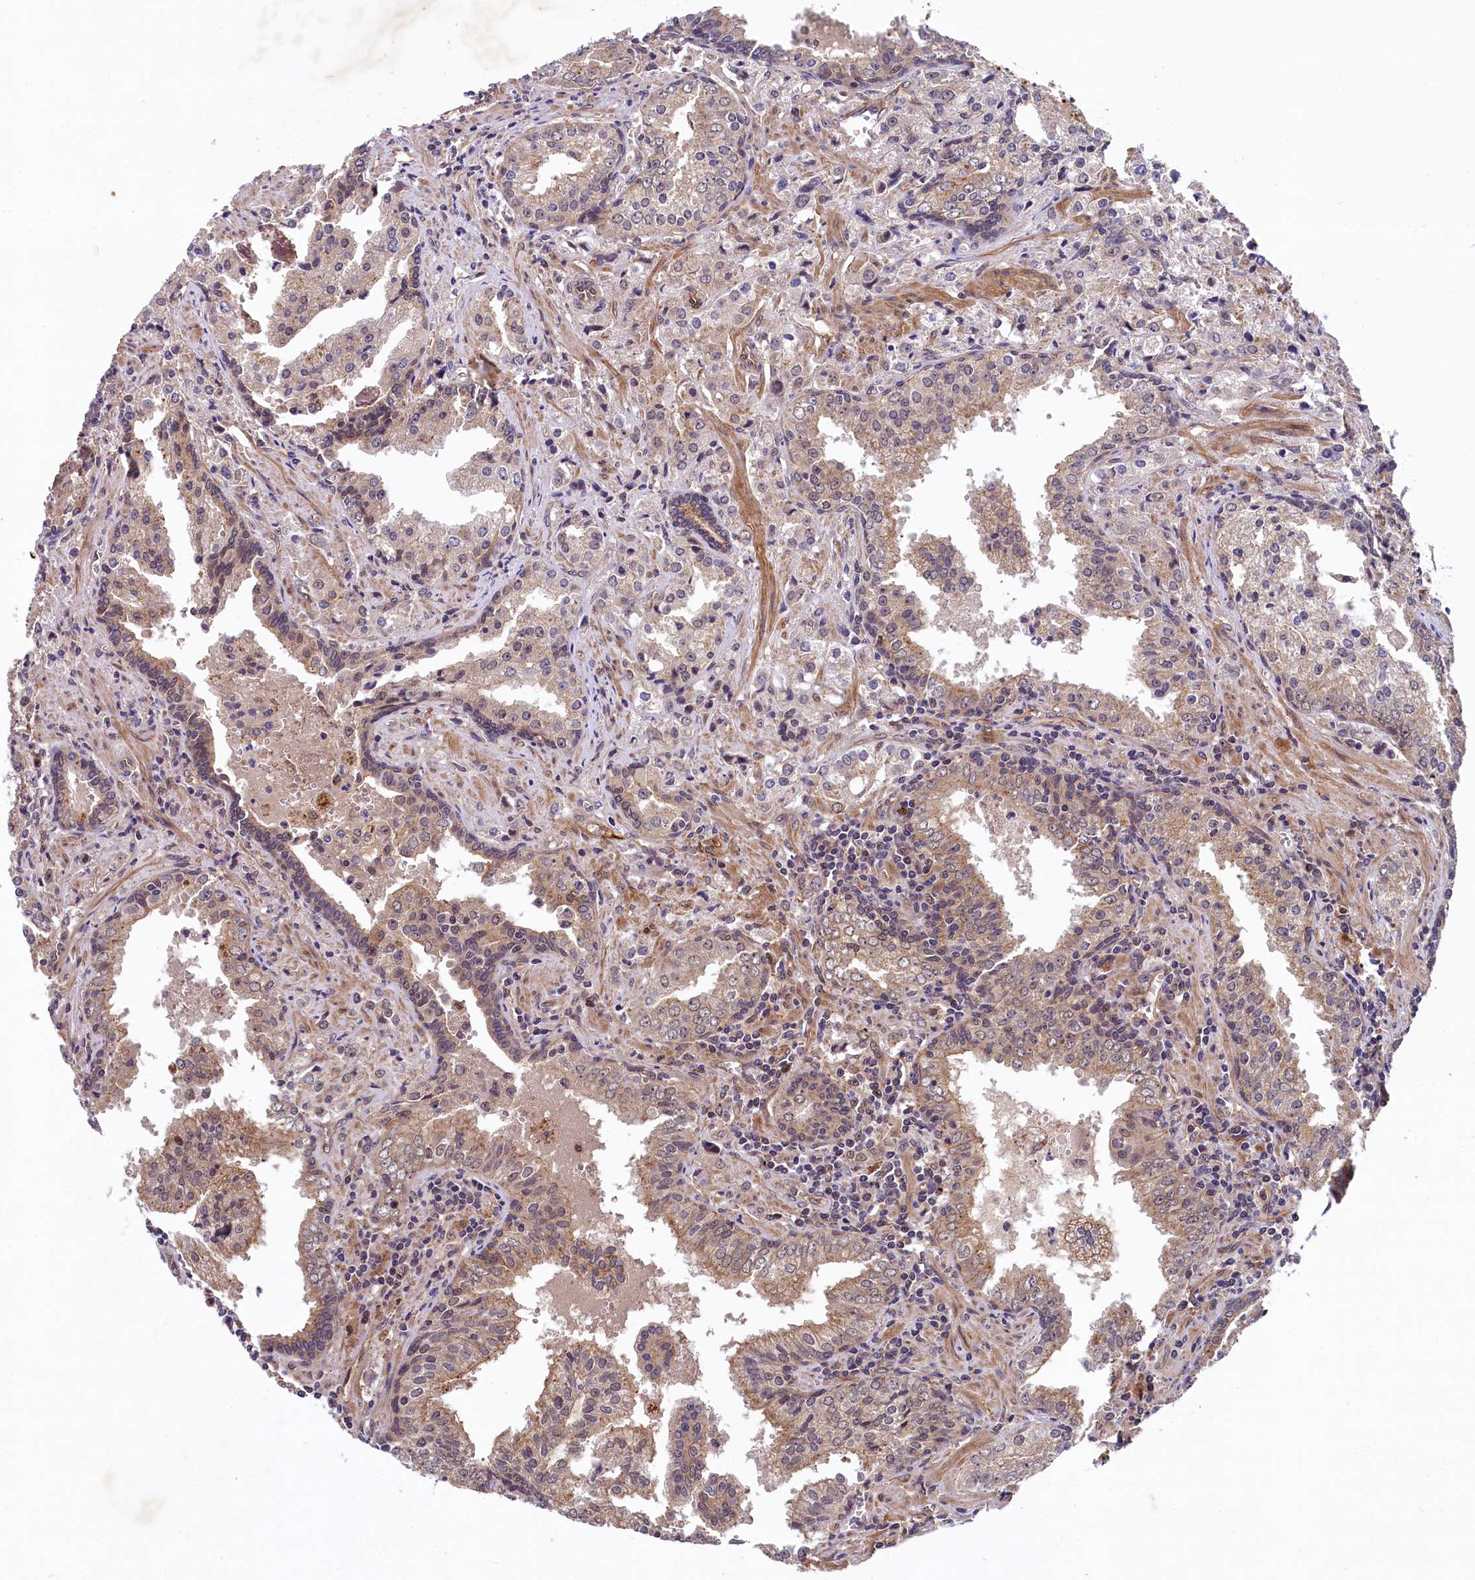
{"staining": {"intensity": "weak", "quantity": ">75%", "location": "cytoplasmic/membranous"}, "tissue": "prostate cancer", "cell_type": "Tumor cells", "image_type": "cancer", "snomed": [{"axis": "morphology", "description": "Adenocarcinoma, High grade"}, {"axis": "topography", "description": "Prostate"}], "caption": "Protein analysis of high-grade adenocarcinoma (prostate) tissue displays weak cytoplasmic/membranous positivity in about >75% of tumor cells.", "gene": "ARL14EP", "patient": {"sex": "male", "age": 68}}